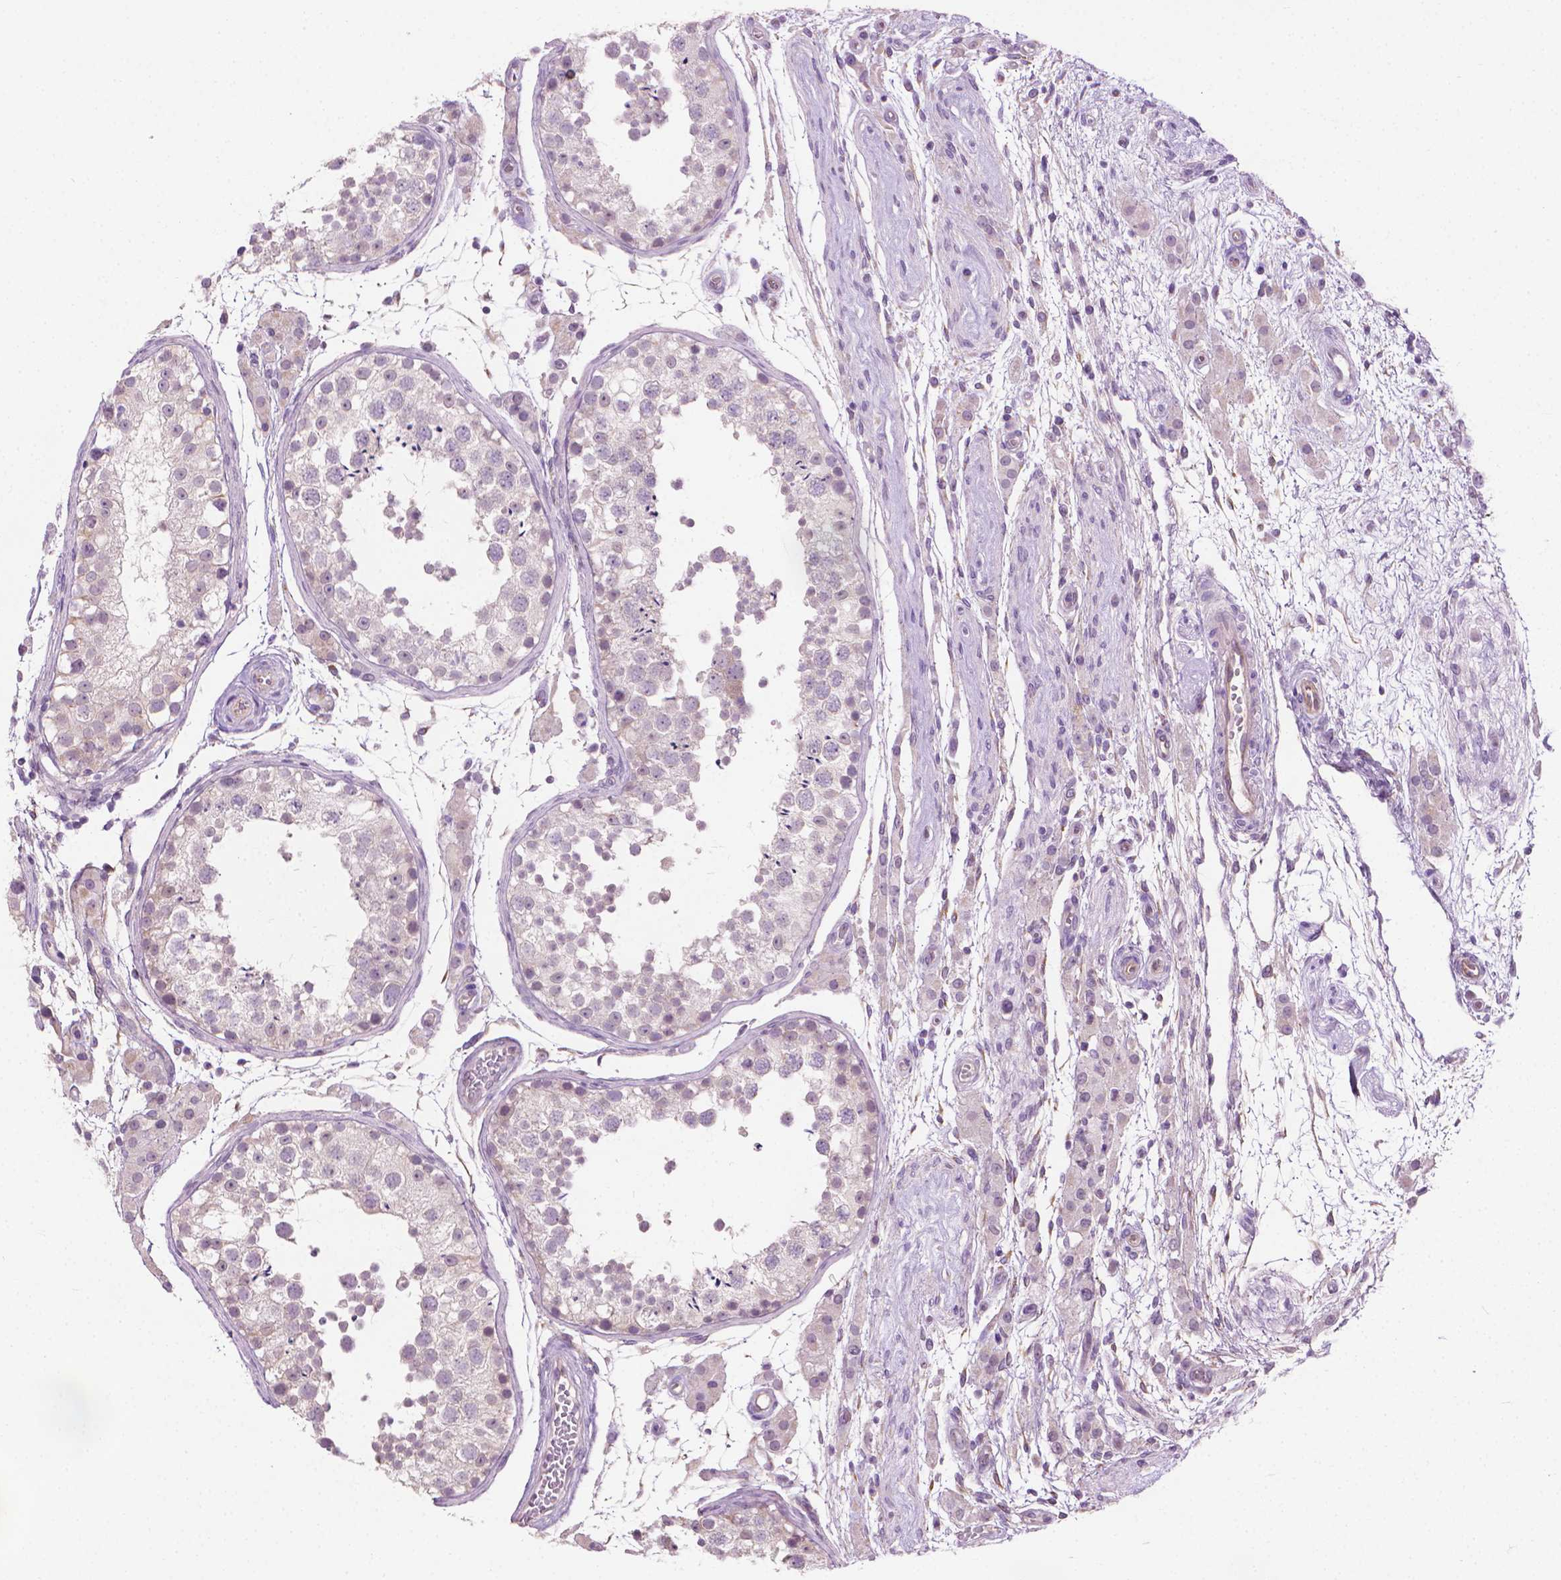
{"staining": {"intensity": "negative", "quantity": "none", "location": "none"}, "tissue": "testis", "cell_type": "Cells in seminiferous ducts", "image_type": "normal", "snomed": [{"axis": "morphology", "description": "Normal tissue, NOS"}, {"axis": "morphology", "description": "Seminoma, NOS"}, {"axis": "topography", "description": "Testis"}], "caption": "High power microscopy histopathology image of an immunohistochemistry histopathology image of normal testis, revealing no significant expression in cells in seminiferous ducts.", "gene": "KRT73", "patient": {"sex": "male", "age": 29}}